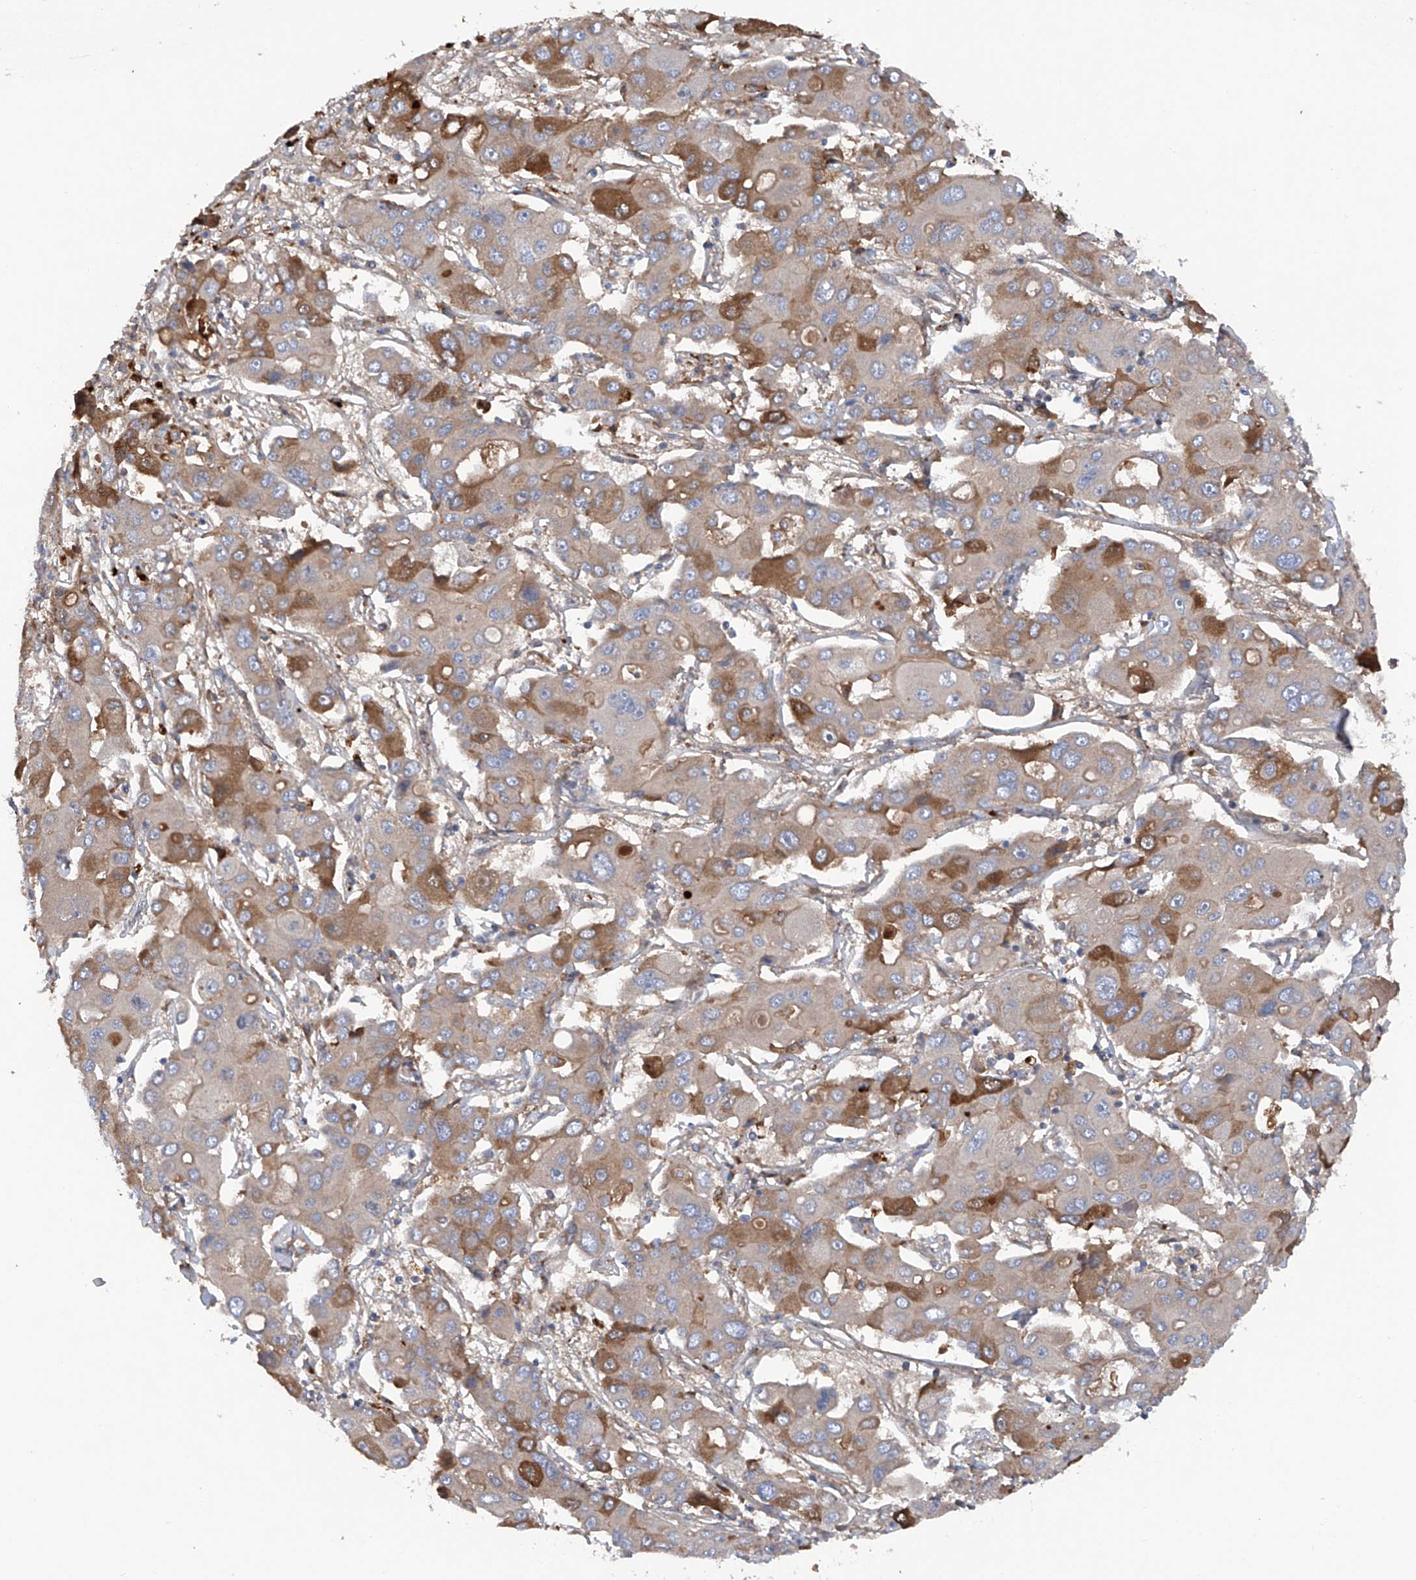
{"staining": {"intensity": "strong", "quantity": "<25%", "location": "cytoplasmic/membranous"}, "tissue": "liver cancer", "cell_type": "Tumor cells", "image_type": "cancer", "snomed": [{"axis": "morphology", "description": "Cholangiocarcinoma"}, {"axis": "topography", "description": "Liver"}], "caption": "High-magnification brightfield microscopy of liver cholangiocarcinoma stained with DAB (brown) and counterstained with hematoxylin (blue). tumor cells exhibit strong cytoplasmic/membranous staining is identified in approximately<25% of cells.", "gene": "ASCC3", "patient": {"sex": "male", "age": 67}}